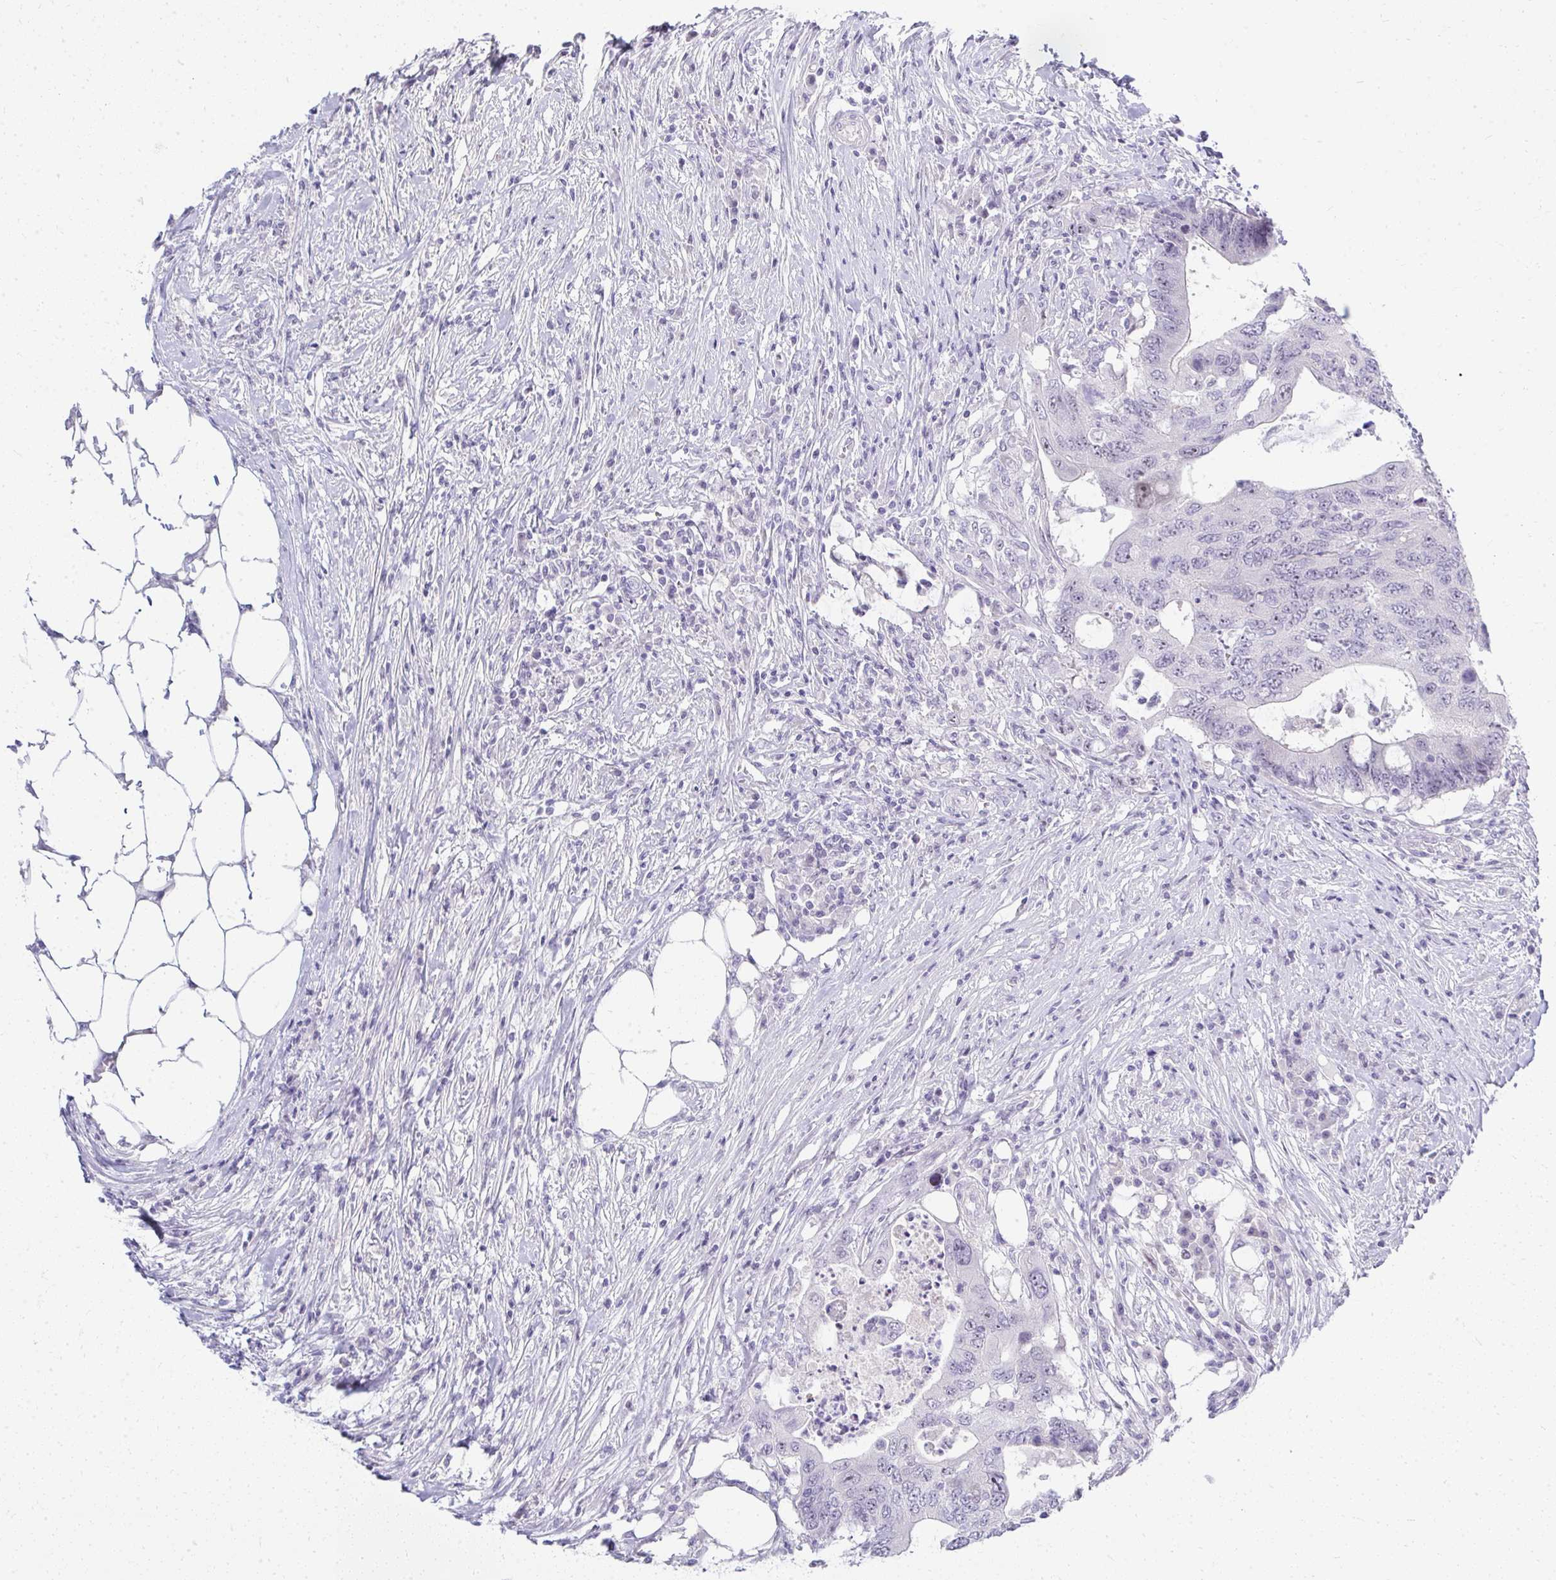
{"staining": {"intensity": "weak", "quantity": "<25%", "location": "nuclear"}, "tissue": "colorectal cancer", "cell_type": "Tumor cells", "image_type": "cancer", "snomed": [{"axis": "morphology", "description": "Adenocarcinoma, NOS"}, {"axis": "topography", "description": "Colon"}], "caption": "An image of colorectal adenocarcinoma stained for a protein reveals no brown staining in tumor cells.", "gene": "EID3", "patient": {"sex": "male", "age": 71}}